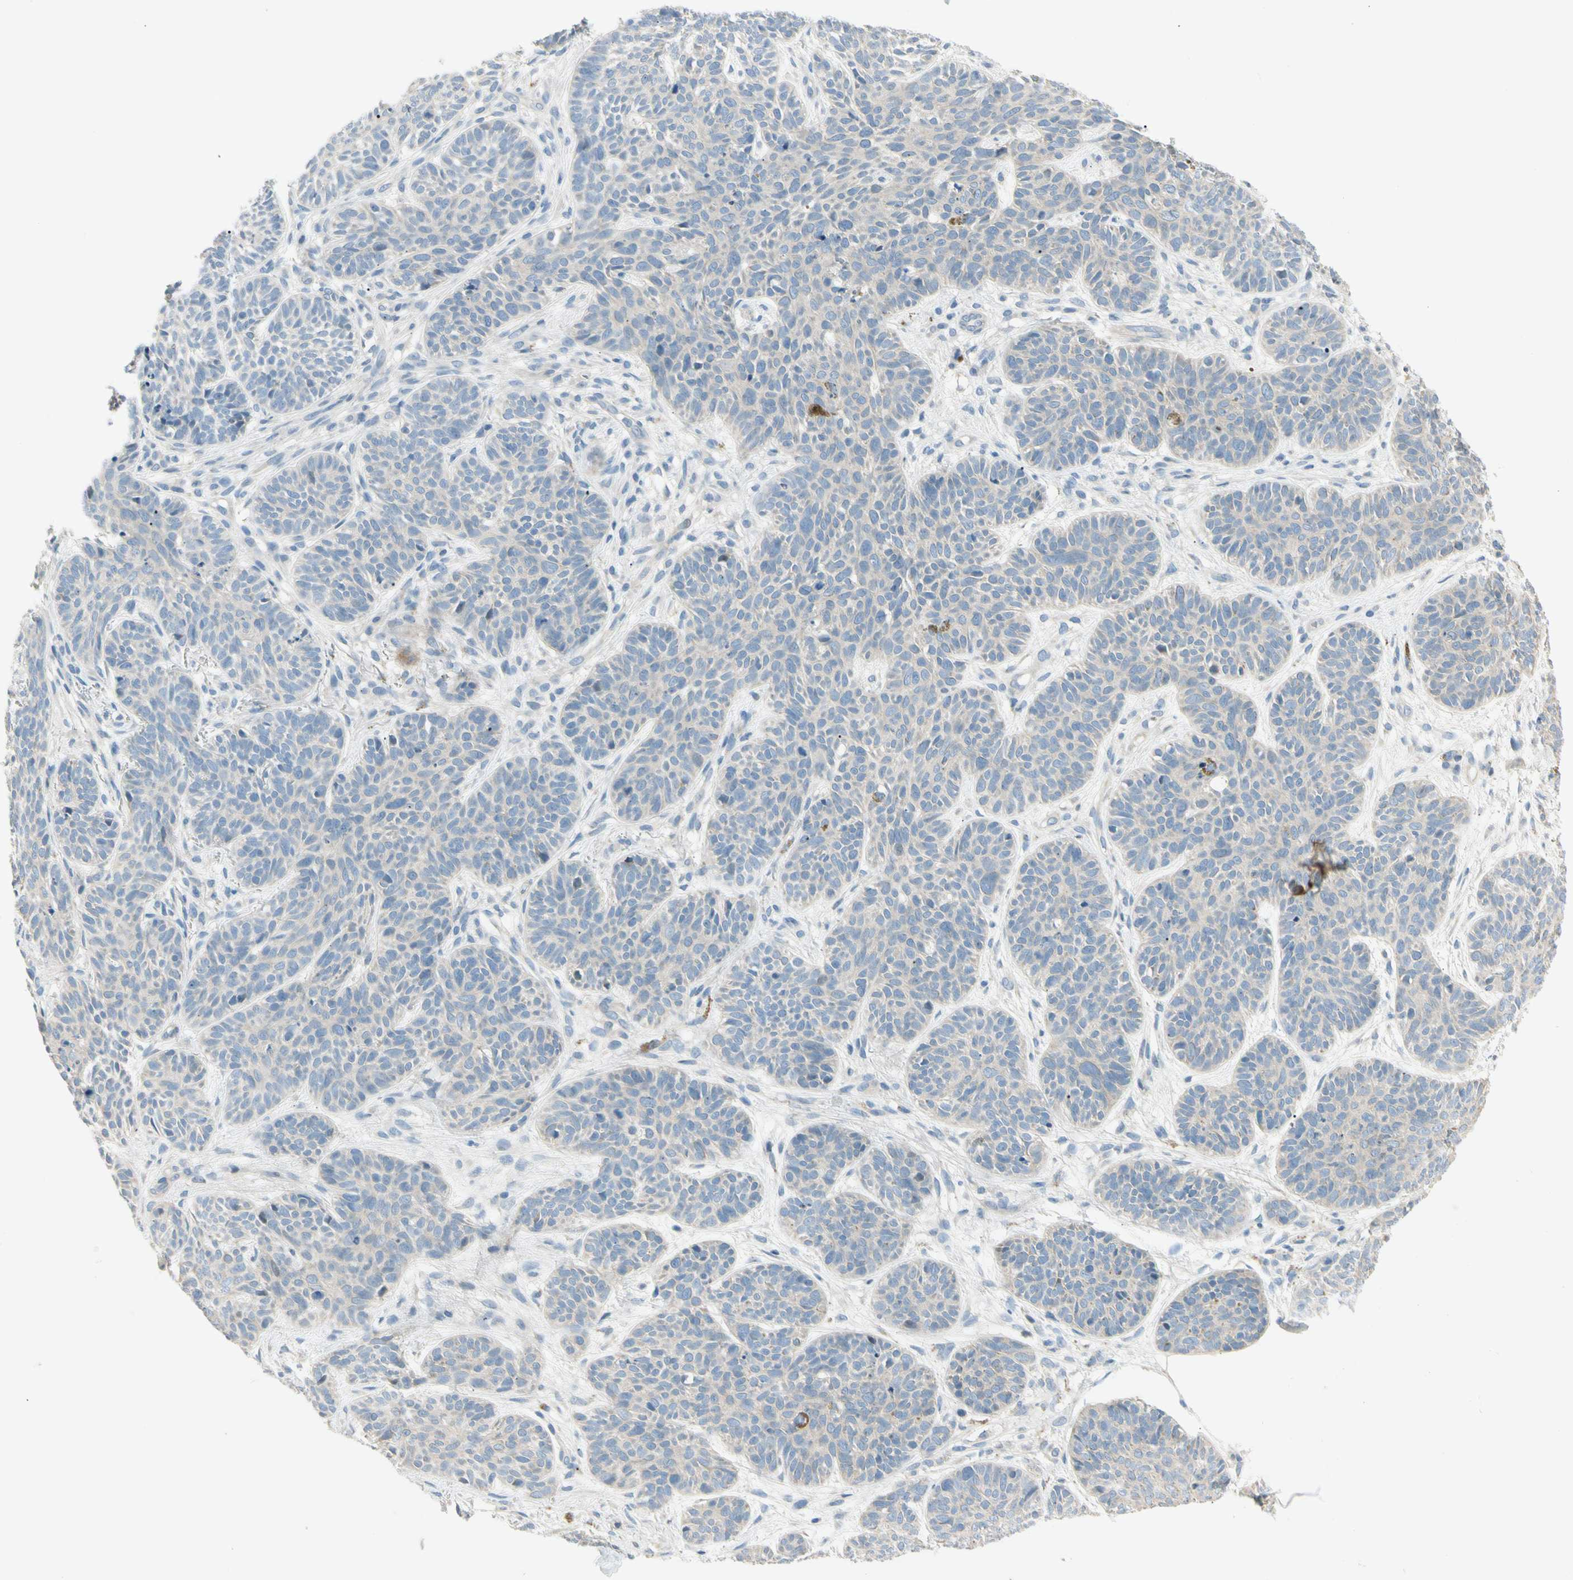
{"staining": {"intensity": "negative", "quantity": "none", "location": "none"}, "tissue": "skin cancer", "cell_type": "Tumor cells", "image_type": "cancer", "snomed": [{"axis": "morphology", "description": "Normal tissue, NOS"}, {"axis": "morphology", "description": "Basal cell carcinoma"}, {"axis": "topography", "description": "Skin"}], "caption": "This image is of skin cancer (basal cell carcinoma) stained with IHC to label a protein in brown with the nuclei are counter-stained blue. There is no expression in tumor cells.", "gene": "ADGRA3", "patient": {"sex": "male", "age": 52}}